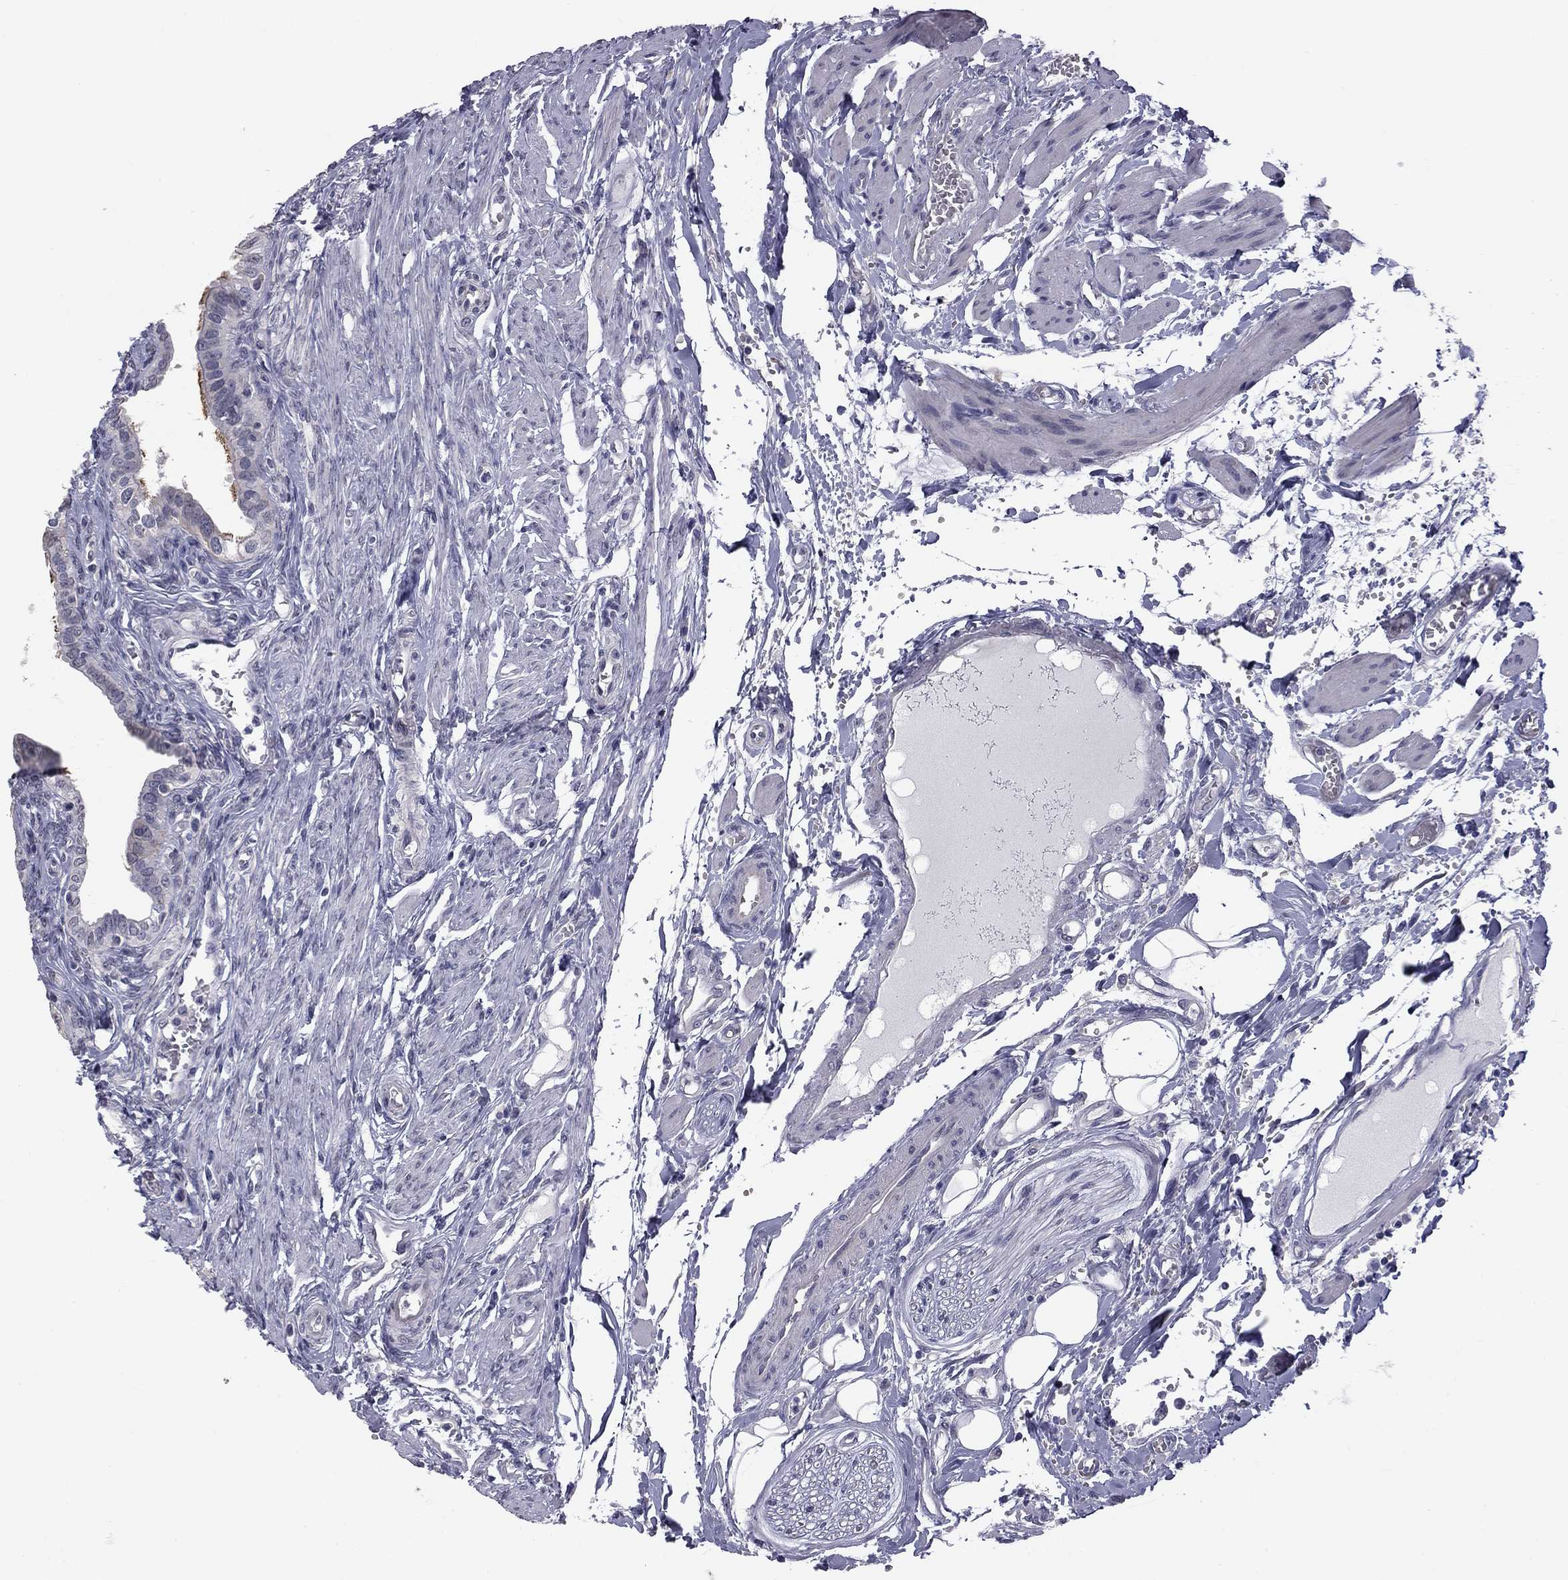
{"staining": {"intensity": "strong", "quantity": "<25%", "location": "cytoplasmic/membranous"}, "tissue": "fallopian tube", "cell_type": "Glandular cells", "image_type": "normal", "snomed": [{"axis": "morphology", "description": "Normal tissue, NOS"}, {"axis": "morphology", "description": "Carcinoma, endometroid"}, {"axis": "topography", "description": "Fallopian tube"}, {"axis": "topography", "description": "Ovary"}], "caption": "Fallopian tube stained with DAB (3,3'-diaminobenzidine) immunohistochemistry (IHC) shows medium levels of strong cytoplasmic/membranous staining in about <25% of glandular cells.", "gene": "PRRT2", "patient": {"sex": "female", "age": 42}}